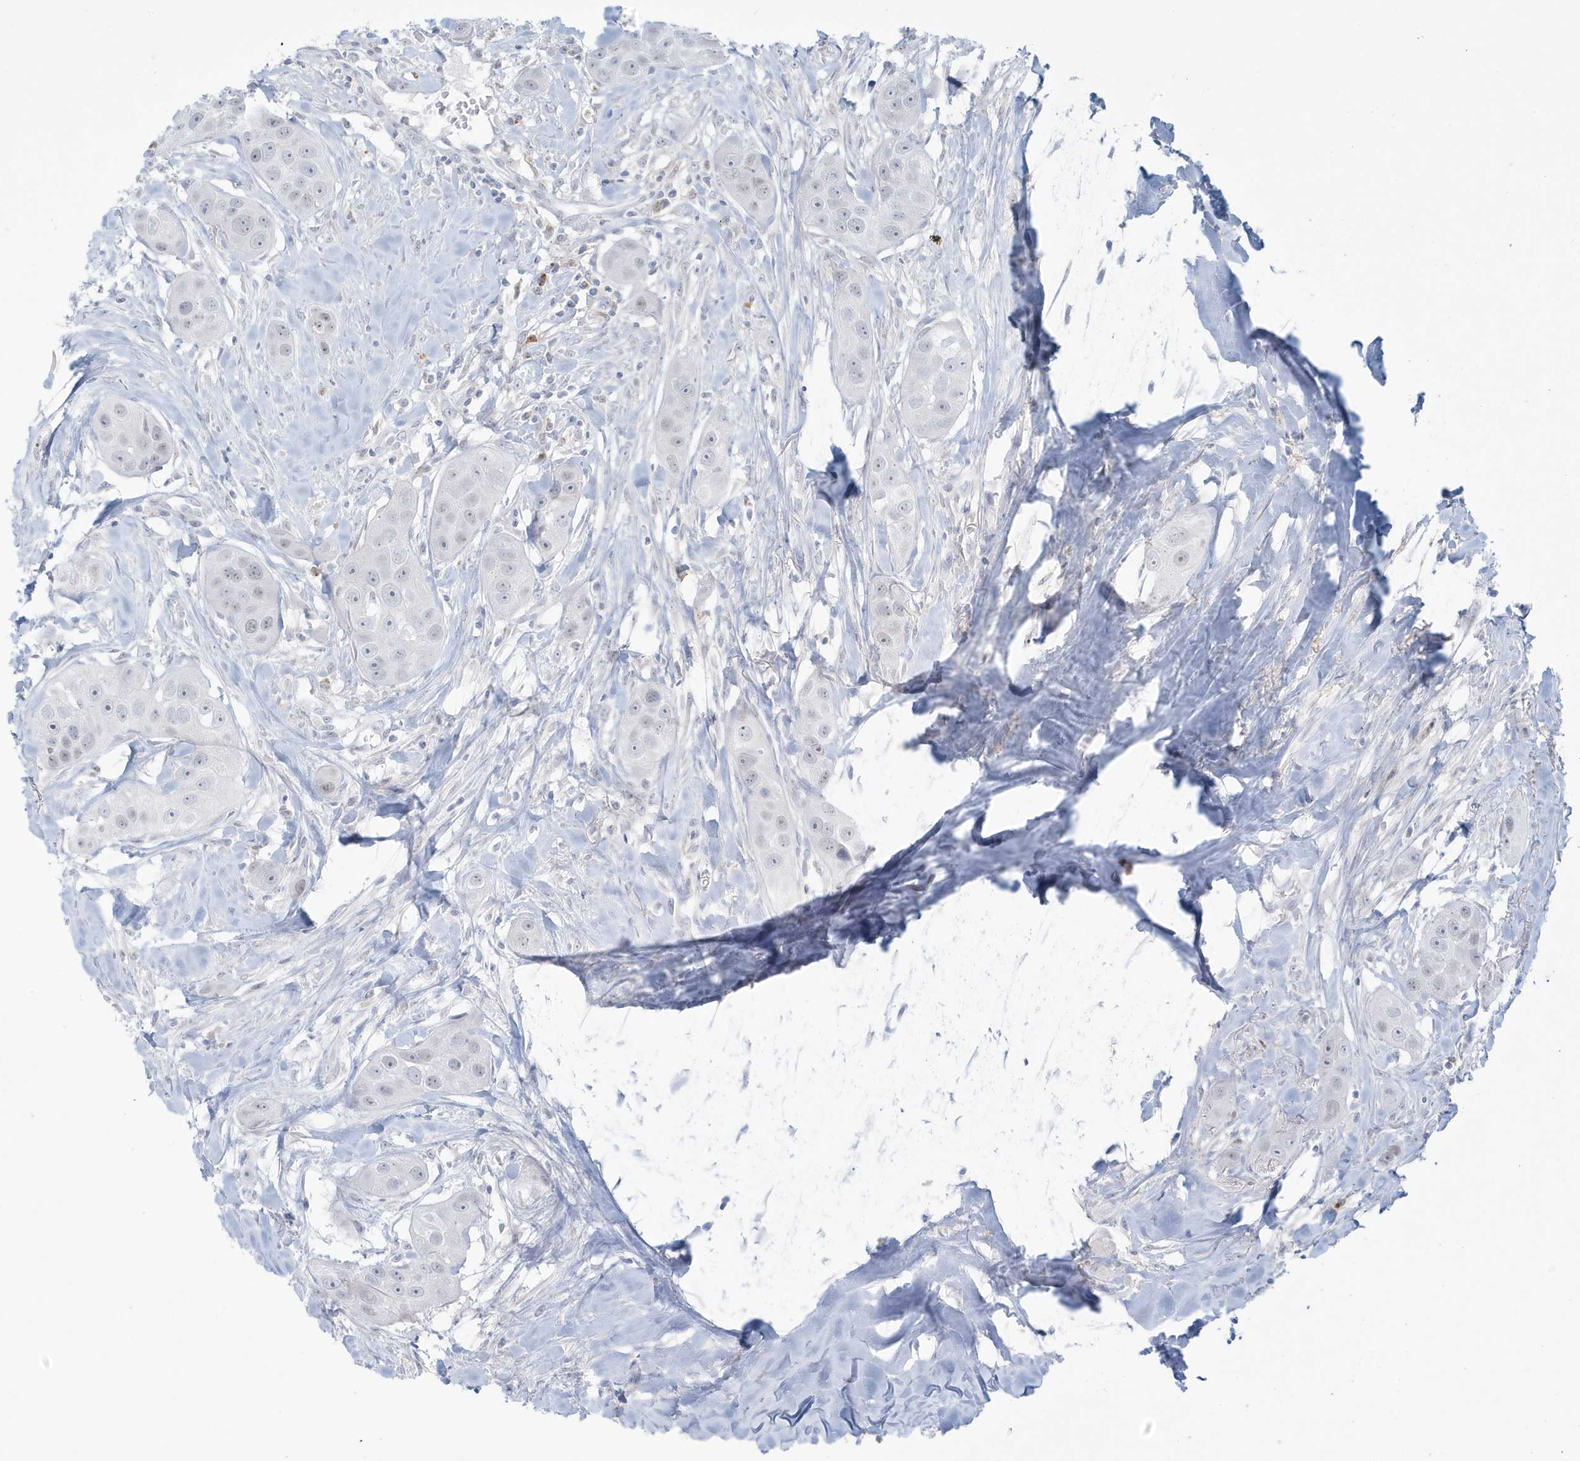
{"staining": {"intensity": "negative", "quantity": "none", "location": "none"}, "tissue": "head and neck cancer", "cell_type": "Tumor cells", "image_type": "cancer", "snomed": [{"axis": "morphology", "description": "Normal tissue, NOS"}, {"axis": "morphology", "description": "Squamous cell carcinoma, NOS"}, {"axis": "topography", "description": "Skeletal muscle"}, {"axis": "topography", "description": "Head-Neck"}], "caption": "Histopathology image shows no significant protein positivity in tumor cells of head and neck cancer (squamous cell carcinoma).", "gene": "HERC6", "patient": {"sex": "male", "age": 51}}